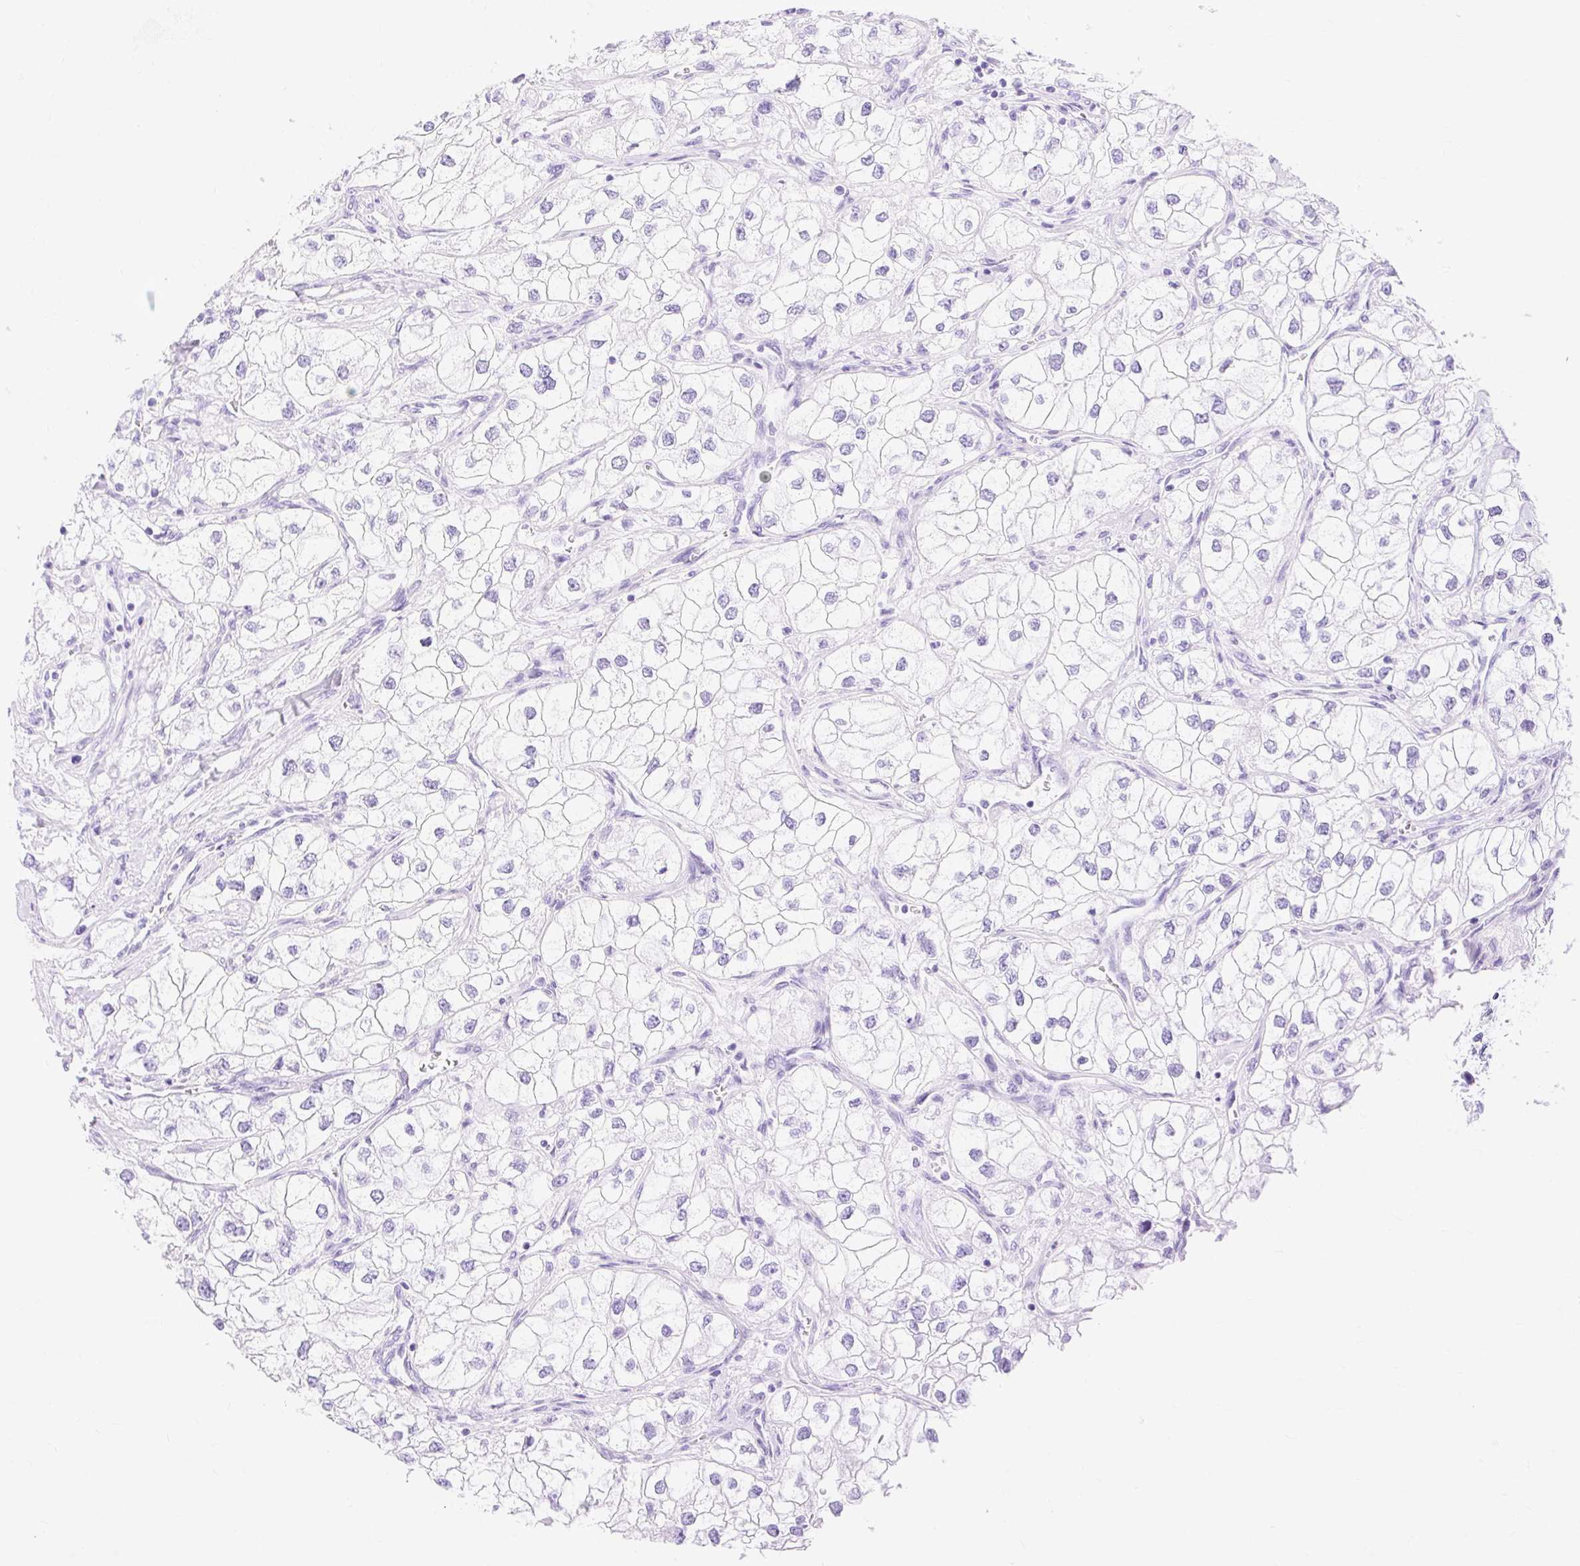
{"staining": {"intensity": "negative", "quantity": "none", "location": "none"}, "tissue": "renal cancer", "cell_type": "Tumor cells", "image_type": "cancer", "snomed": [{"axis": "morphology", "description": "Adenocarcinoma, NOS"}, {"axis": "topography", "description": "Kidney"}], "caption": "DAB (3,3'-diaminobenzidine) immunohistochemical staining of adenocarcinoma (renal) demonstrates no significant positivity in tumor cells.", "gene": "MBP", "patient": {"sex": "male", "age": 59}}